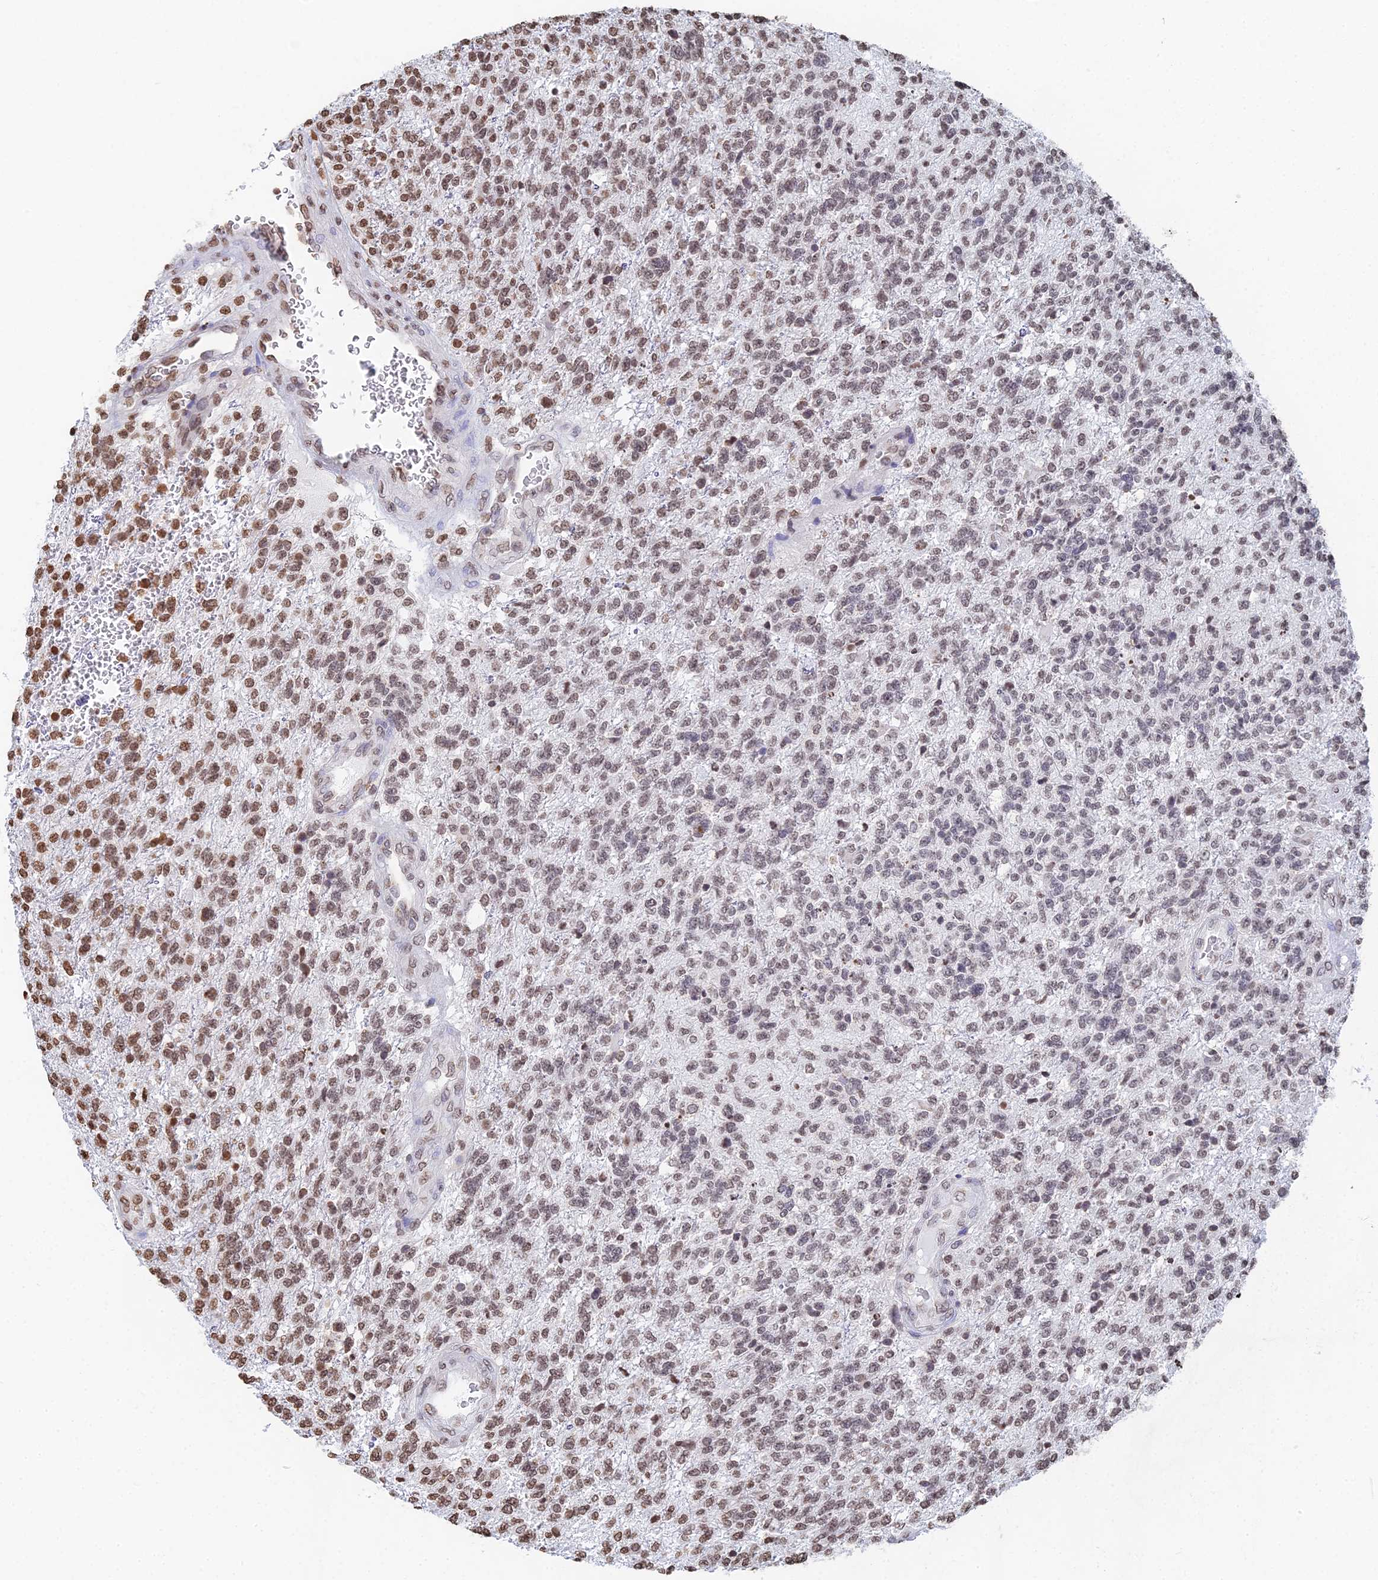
{"staining": {"intensity": "moderate", "quantity": "<25%", "location": "nuclear"}, "tissue": "glioma", "cell_type": "Tumor cells", "image_type": "cancer", "snomed": [{"axis": "morphology", "description": "Glioma, malignant, High grade"}, {"axis": "topography", "description": "Brain"}], "caption": "Brown immunohistochemical staining in malignant glioma (high-grade) shows moderate nuclear expression in approximately <25% of tumor cells.", "gene": "GBP3", "patient": {"sex": "male", "age": 56}}